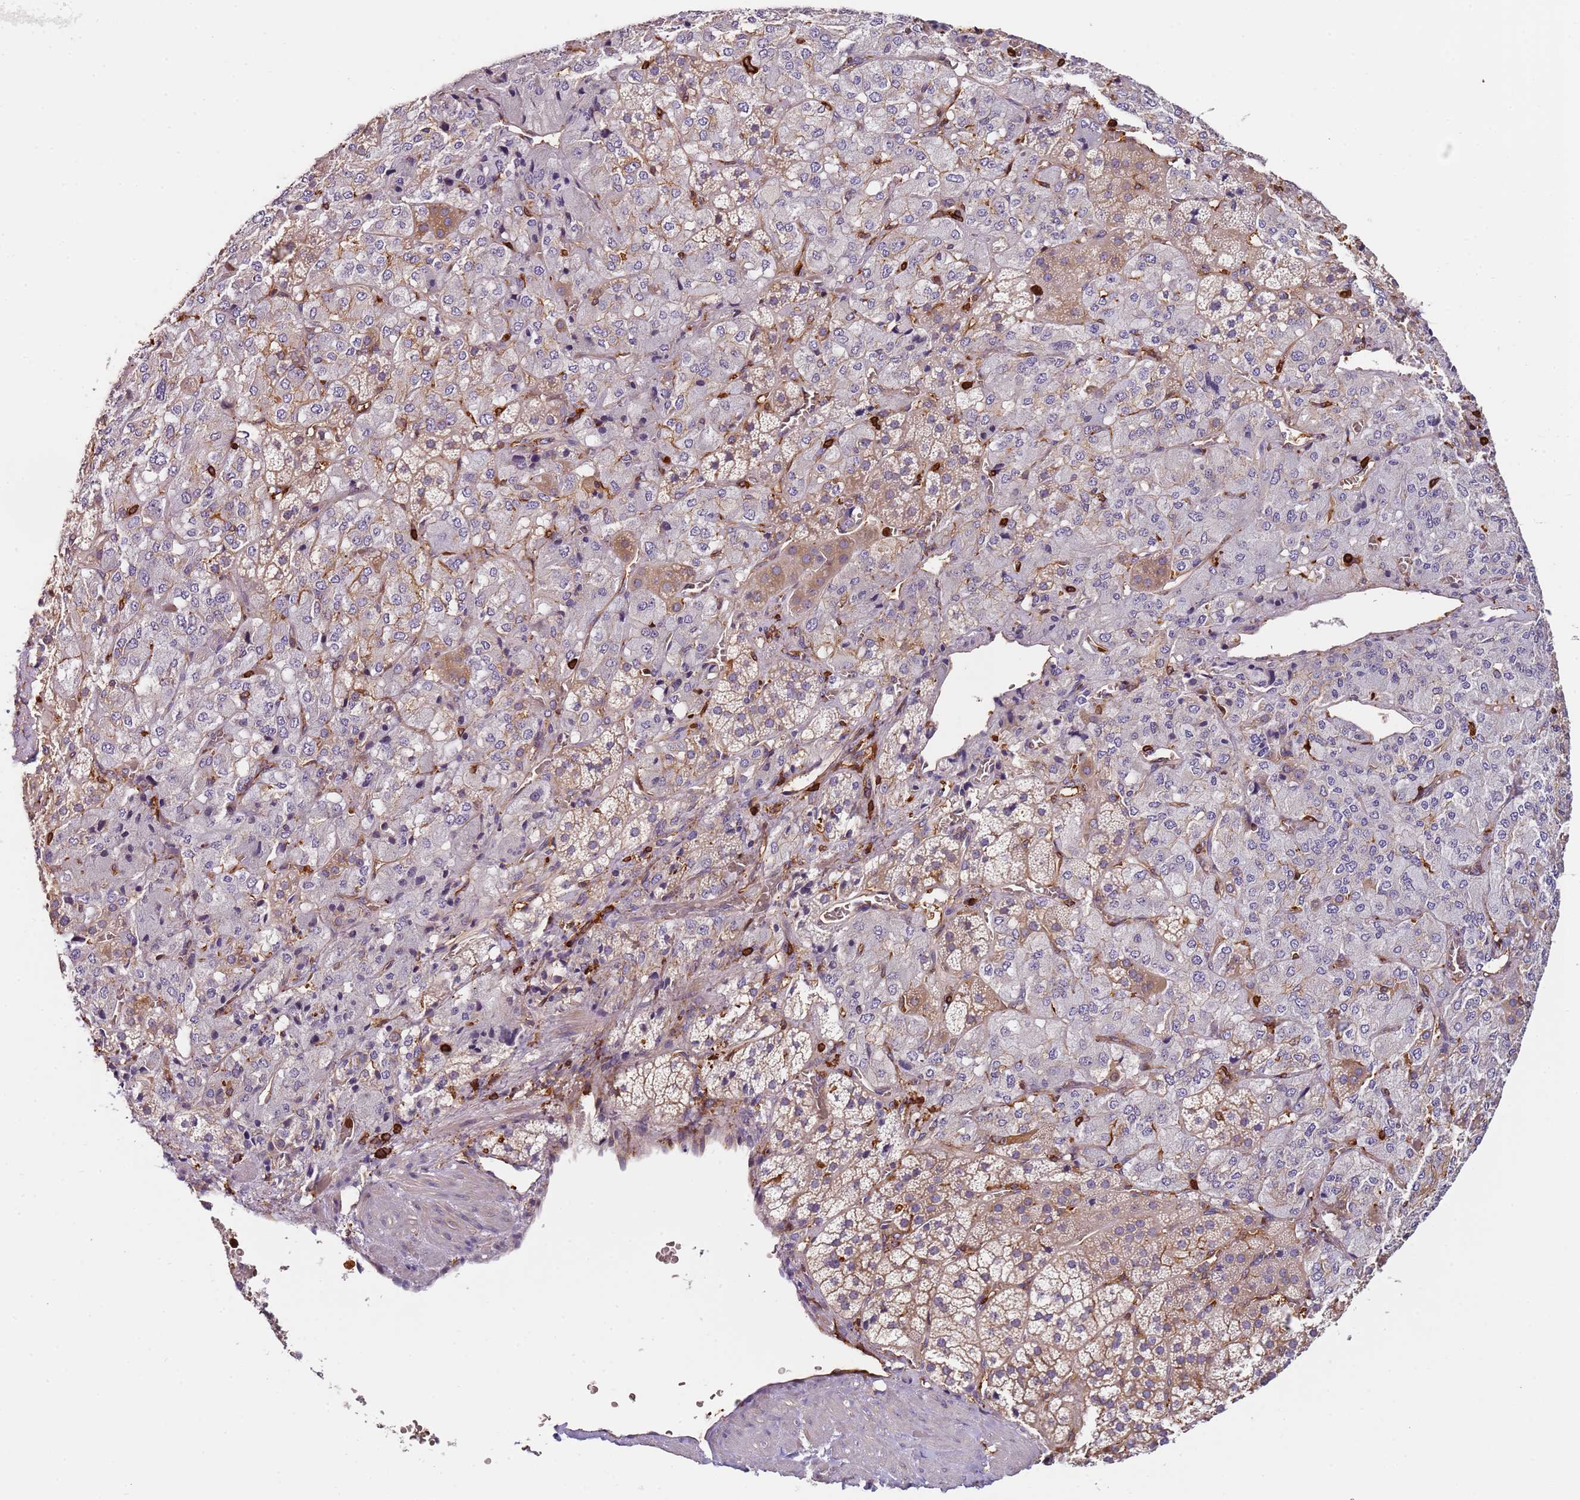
{"staining": {"intensity": "moderate", "quantity": "<25%", "location": "cytoplasmic/membranous"}, "tissue": "adrenal gland", "cell_type": "Glandular cells", "image_type": "normal", "snomed": [{"axis": "morphology", "description": "Normal tissue, NOS"}, {"axis": "topography", "description": "Adrenal gland"}], "caption": "A low amount of moderate cytoplasmic/membranous positivity is seen in approximately <25% of glandular cells in benign adrenal gland. Nuclei are stained in blue.", "gene": "OR6P1", "patient": {"sex": "female", "age": 44}}